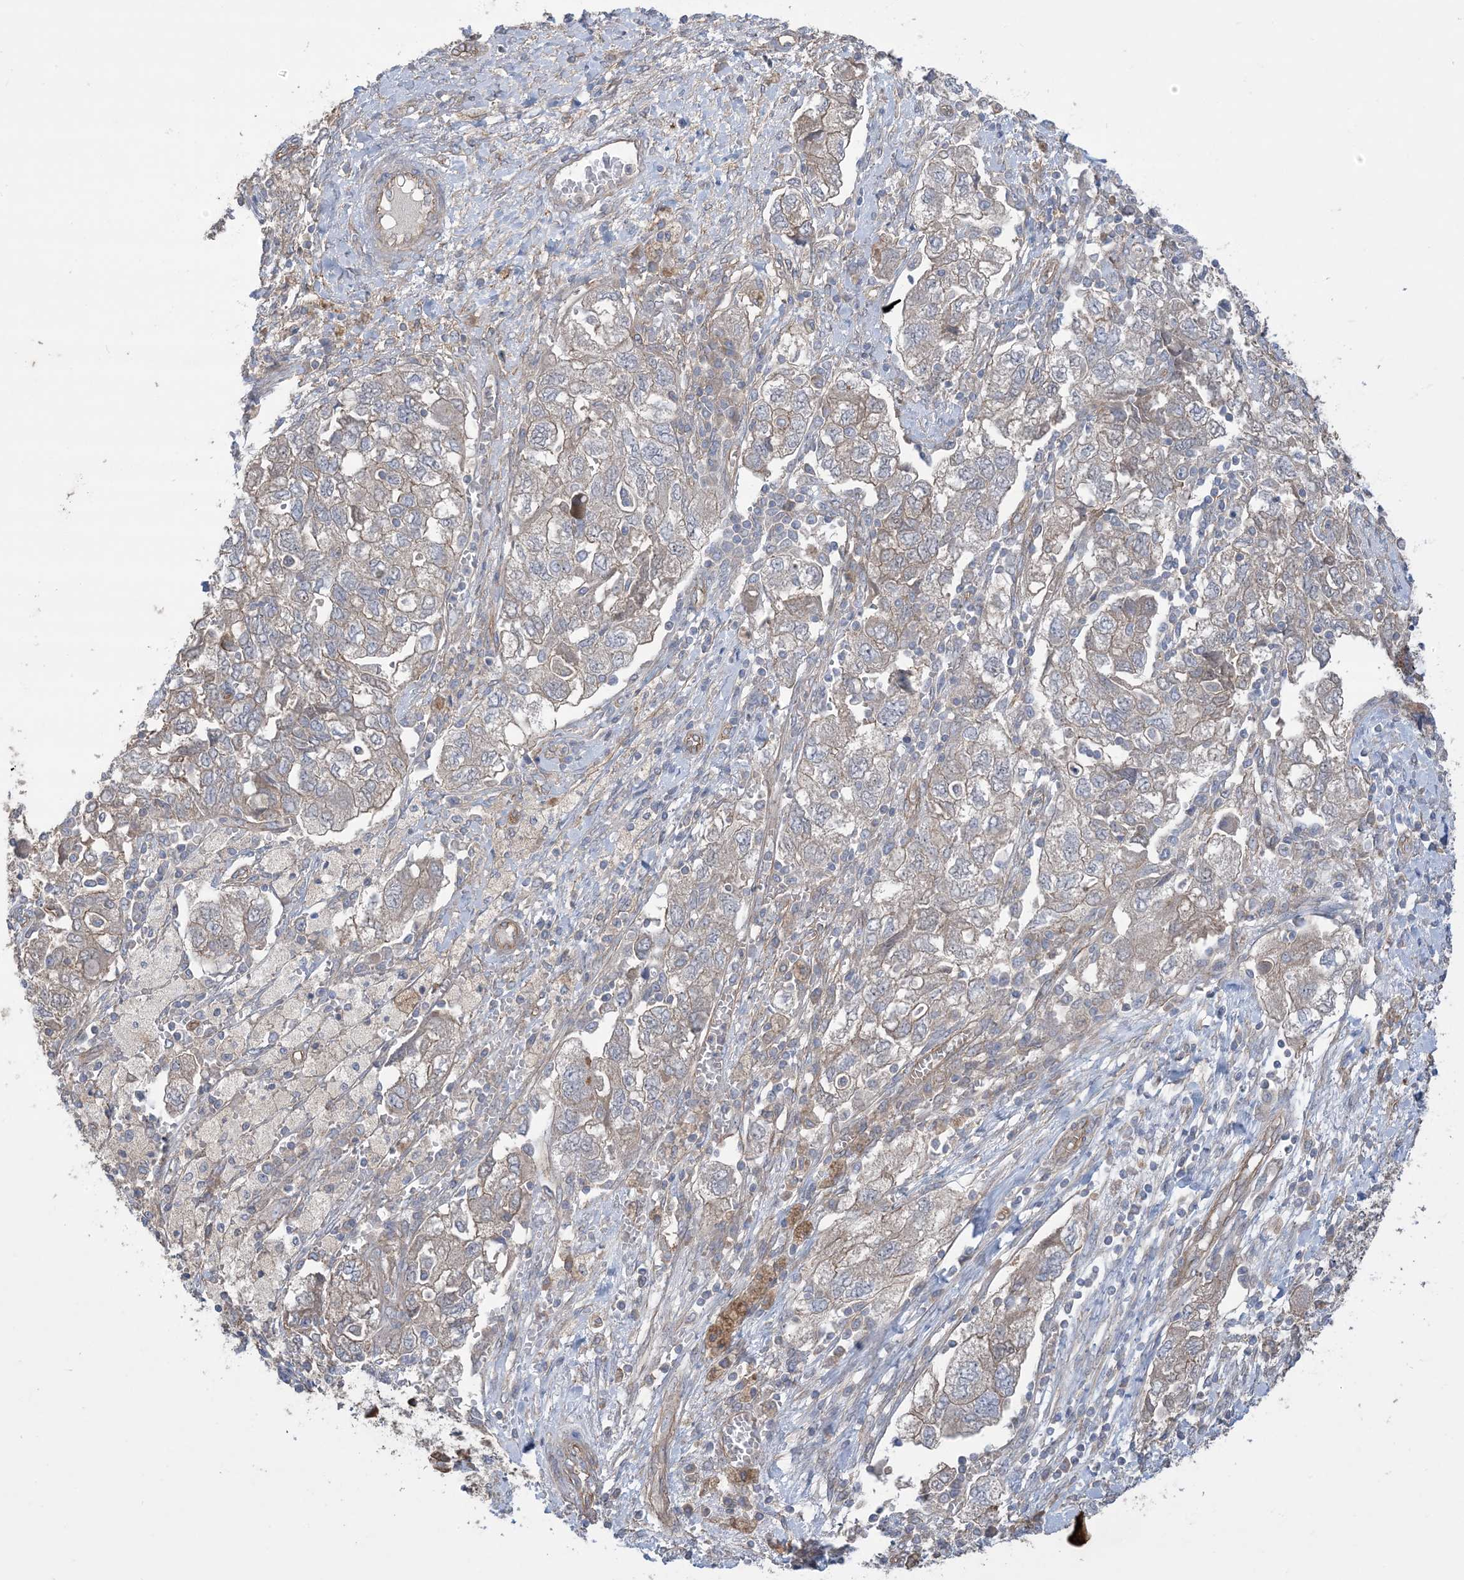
{"staining": {"intensity": "weak", "quantity": "<25%", "location": "cytoplasmic/membranous"}, "tissue": "ovarian cancer", "cell_type": "Tumor cells", "image_type": "cancer", "snomed": [{"axis": "morphology", "description": "Carcinoma, NOS"}, {"axis": "morphology", "description": "Cystadenocarcinoma, serous, NOS"}, {"axis": "topography", "description": "Ovary"}], "caption": "IHC of ovarian cancer exhibits no positivity in tumor cells.", "gene": "CCNY", "patient": {"sex": "female", "age": 69}}